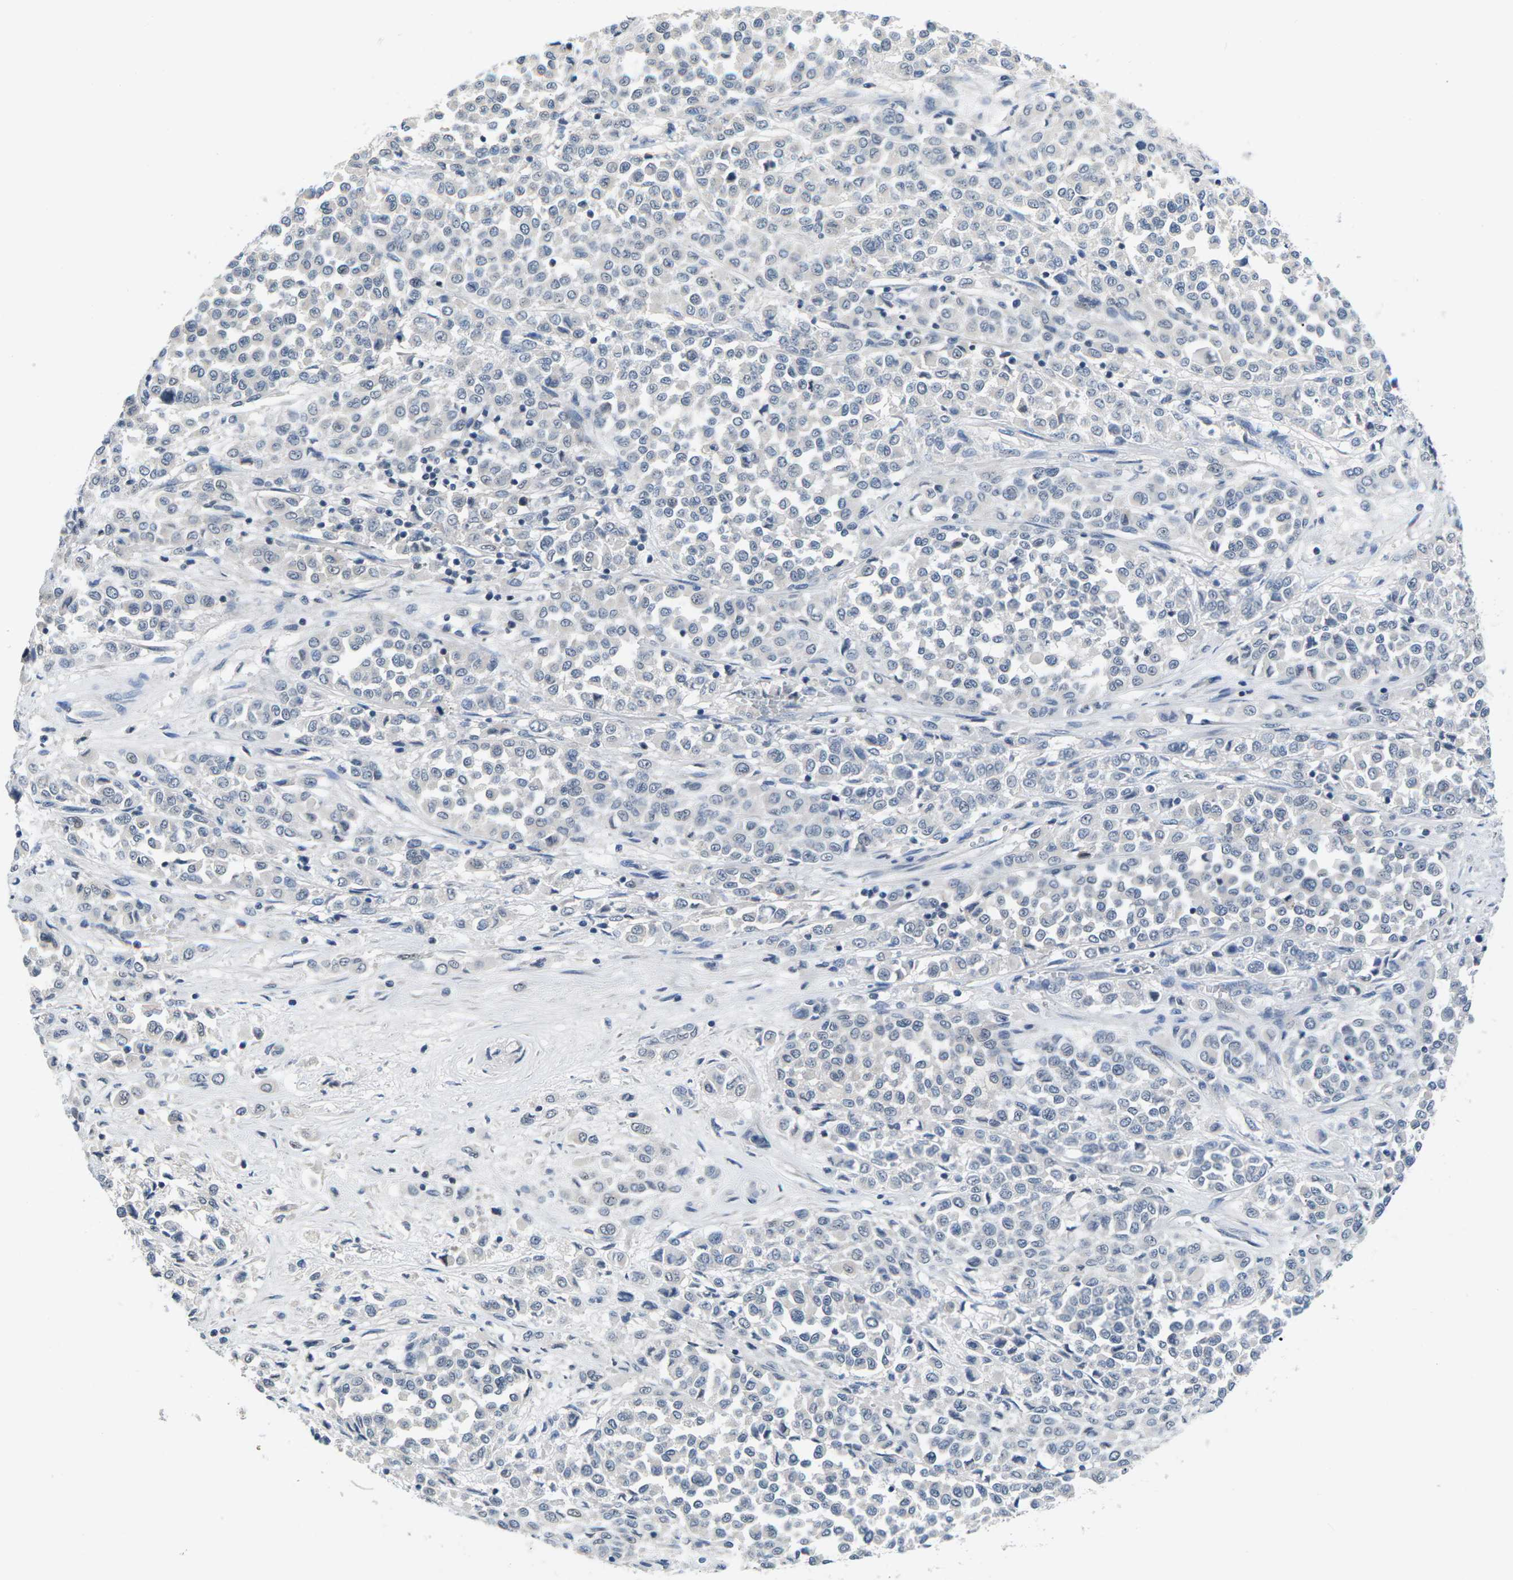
{"staining": {"intensity": "negative", "quantity": "none", "location": "none"}, "tissue": "melanoma", "cell_type": "Tumor cells", "image_type": "cancer", "snomed": [{"axis": "morphology", "description": "Malignant melanoma, Metastatic site"}, {"axis": "topography", "description": "Pancreas"}], "caption": "Malignant melanoma (metastatic site) stained for a protein using immunohistochemistry (IHC) demonstrates no staining tumor cells.", "gene": "NSRP1", "patient": {"sex": "female", "age": 30}}